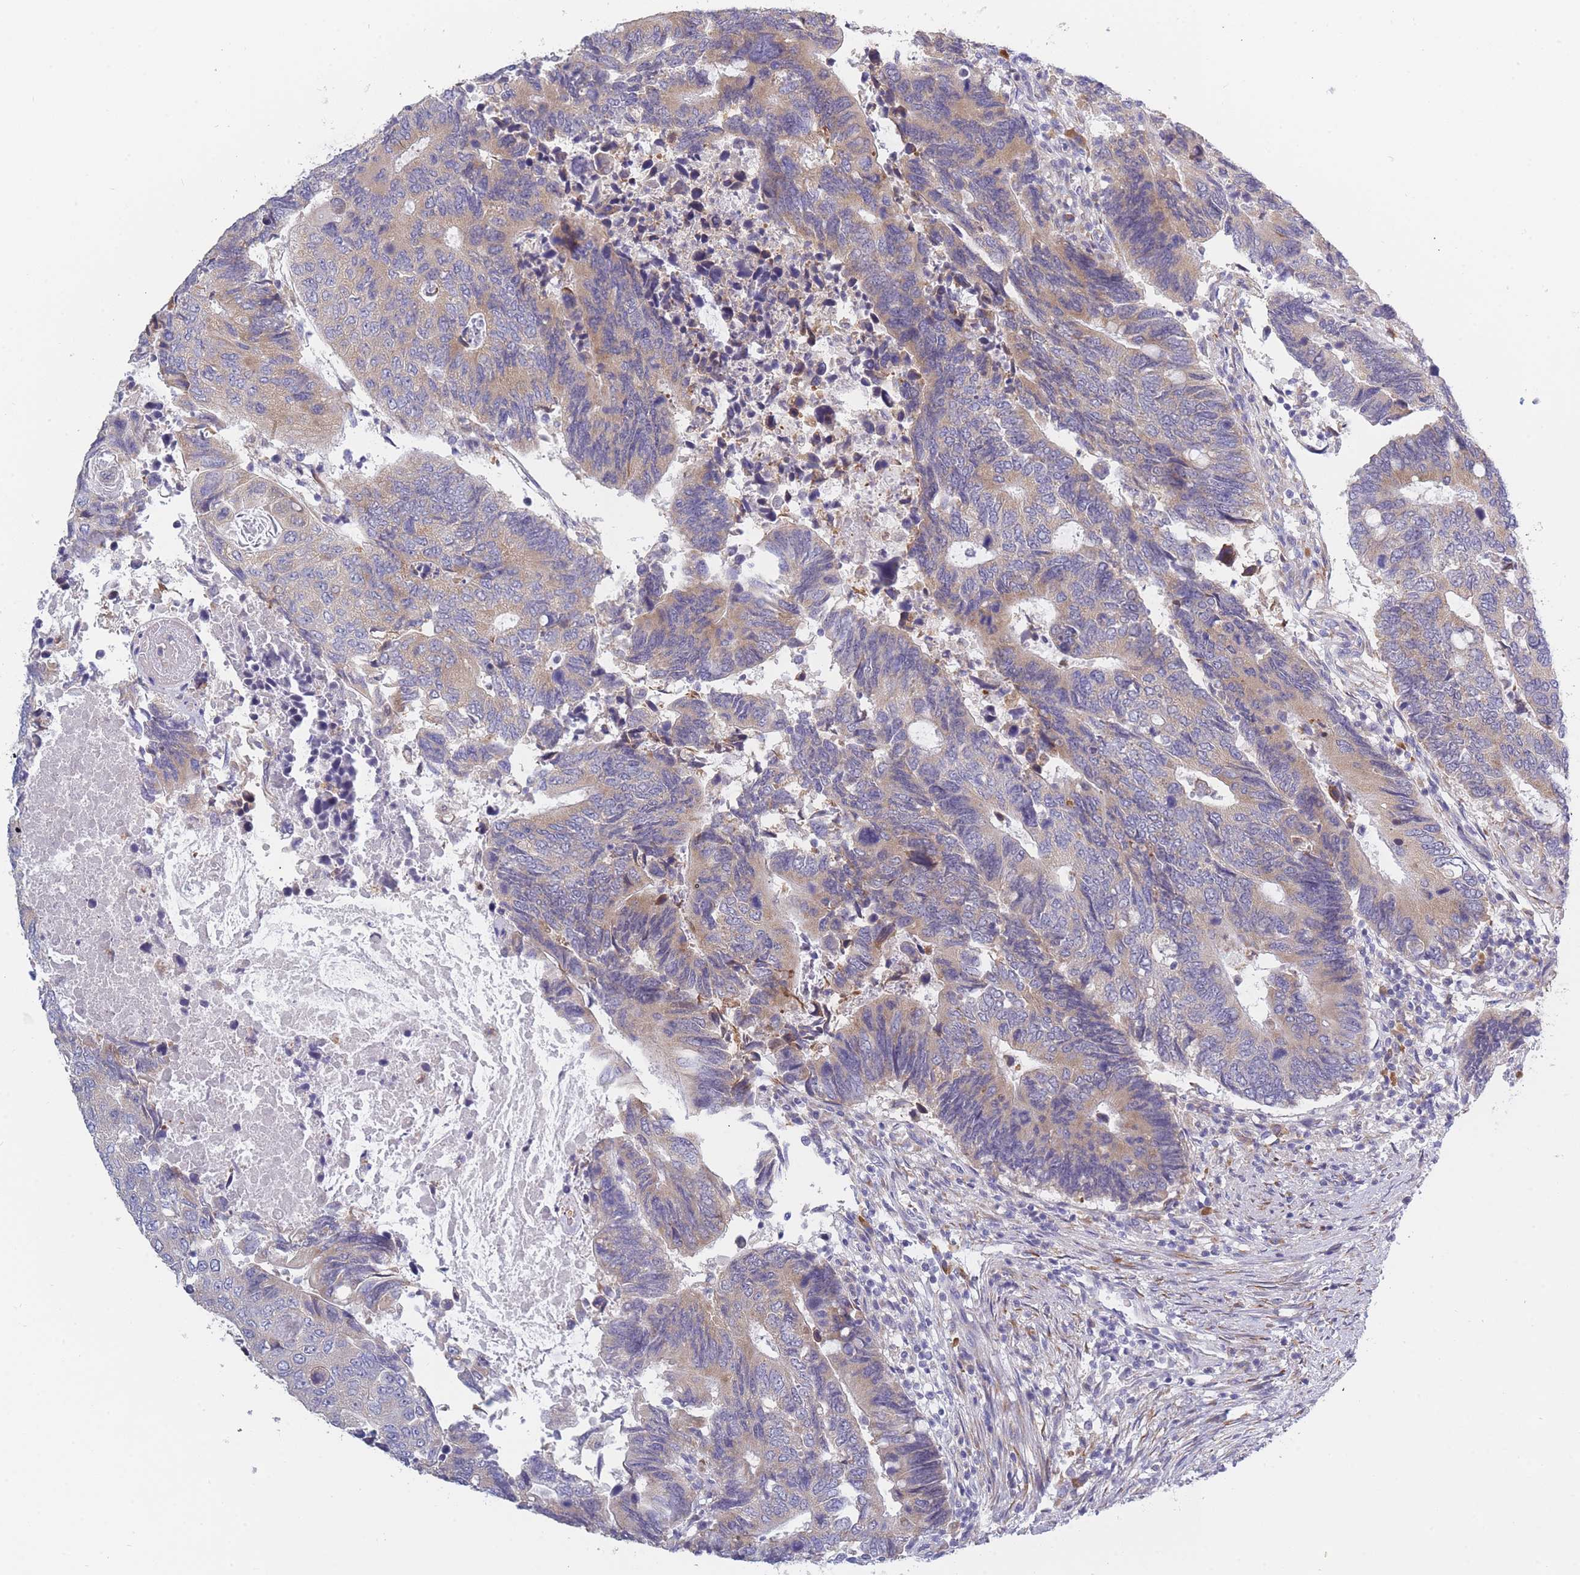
{"staining": {"intensity": "moderate", "quantity": "25%-75%", "location": "cytoplasmic/membranous"}, "tissue": "colorectal cancer", "cell_type": "Tumor cells", "image_type": "cancer", "snomed": [{"axis": "morphology", "description": "Adenocarcinoma, NOS"}, {"axis": "topography", "description": "Colon"}], "caption": "Immunohistochemical staining of human colorectal cancer demonstrates medium levels of moderate cytoplasmic/membranous protein expression in approximately 25%-75% of tumor cells. (Stains: DAB (3,3'-diaminobenzidine) in brown, nuclei in blue, Microscopy: brightfield microscopy at high magnification).", "gene": "NDUFAF6", "patient": {"sex": "male", "age": 87}}